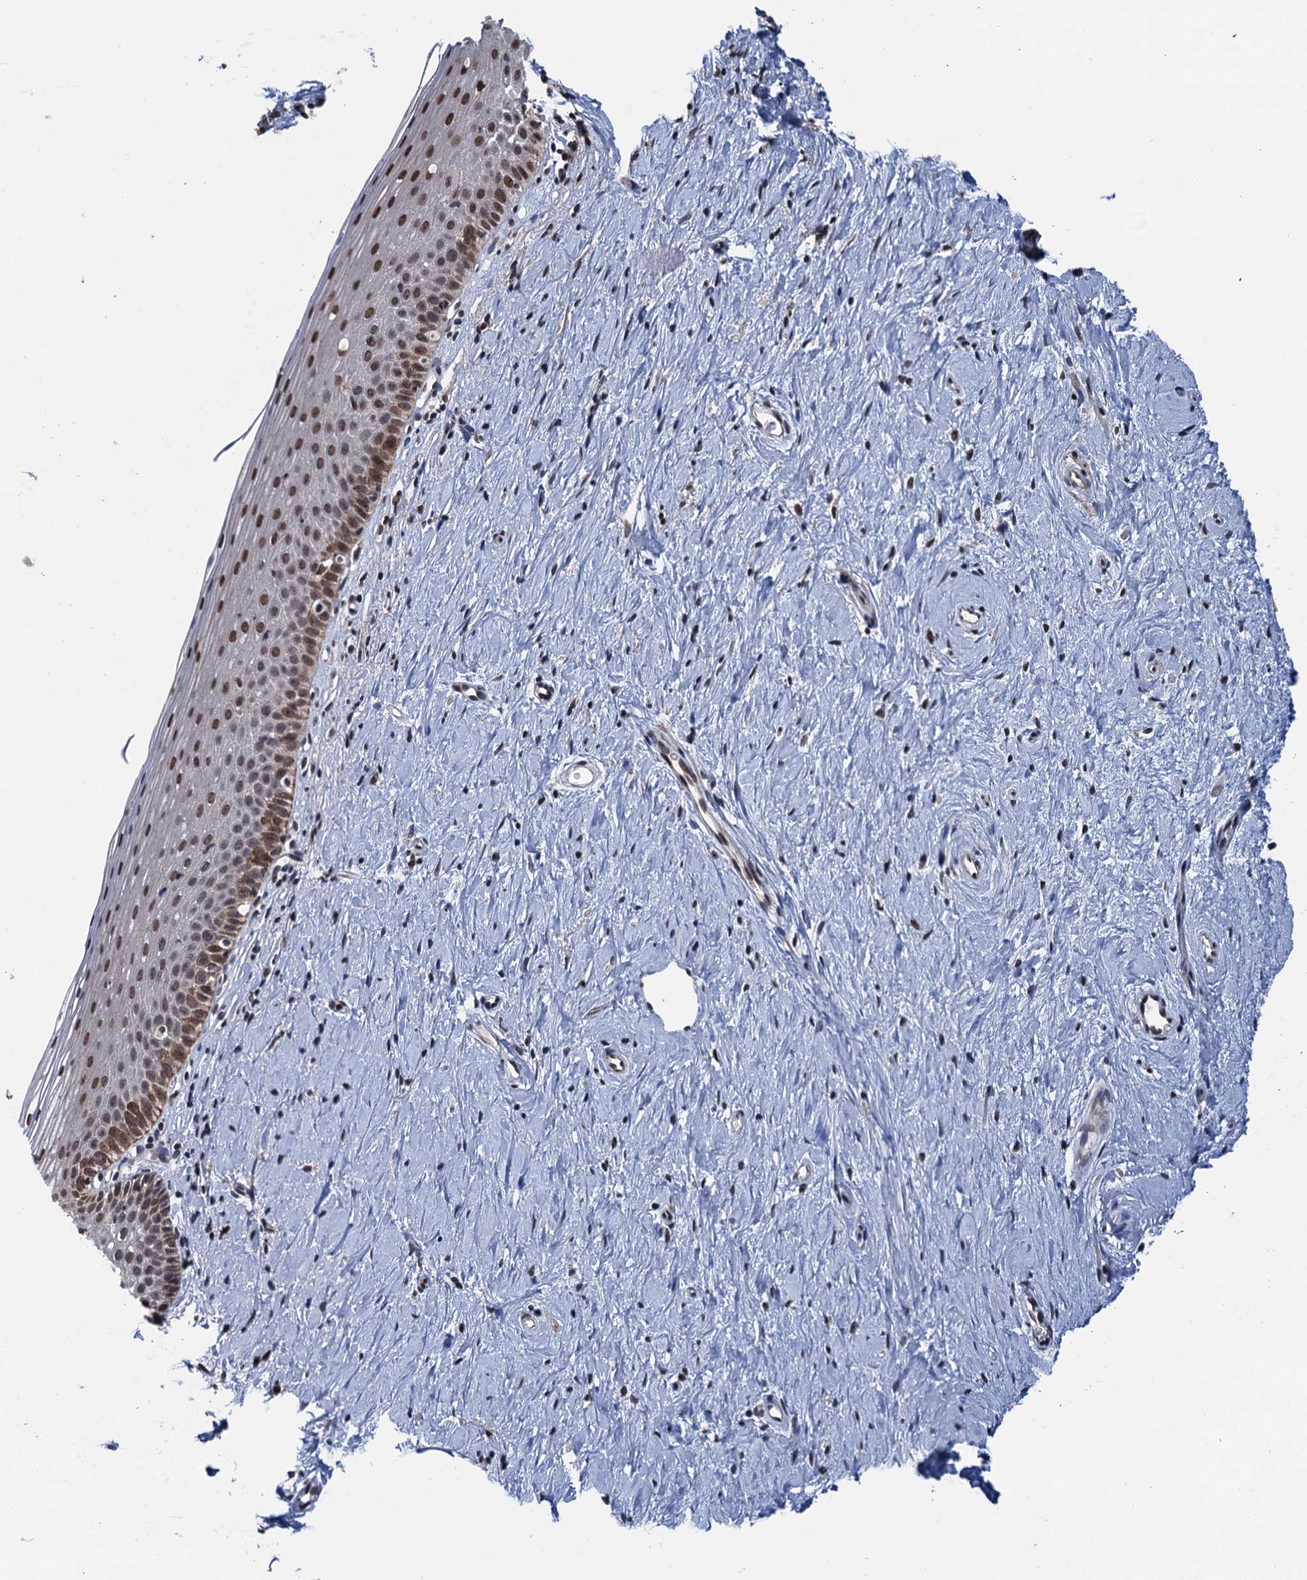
{"staining": {"intensity": "moderate", "quantity": "<25%", "location": "nuclear"}, "tissue": "cervix", "cell_type": "Glandular cells", "image_type": "normal", "snomed": [{"axis": "morphology", "description": "Normal tissue, NOS"}, {"axis": "topography", "description": "Cervix"}], "caption": "This photomicrograph demonstrates IHC staining of unremarkable cervix, with low moderate nuclear expression in approximately <25% of glandular cells.", "gene": "RASSF4", "patient": {"sex": "female", "age": 57}}